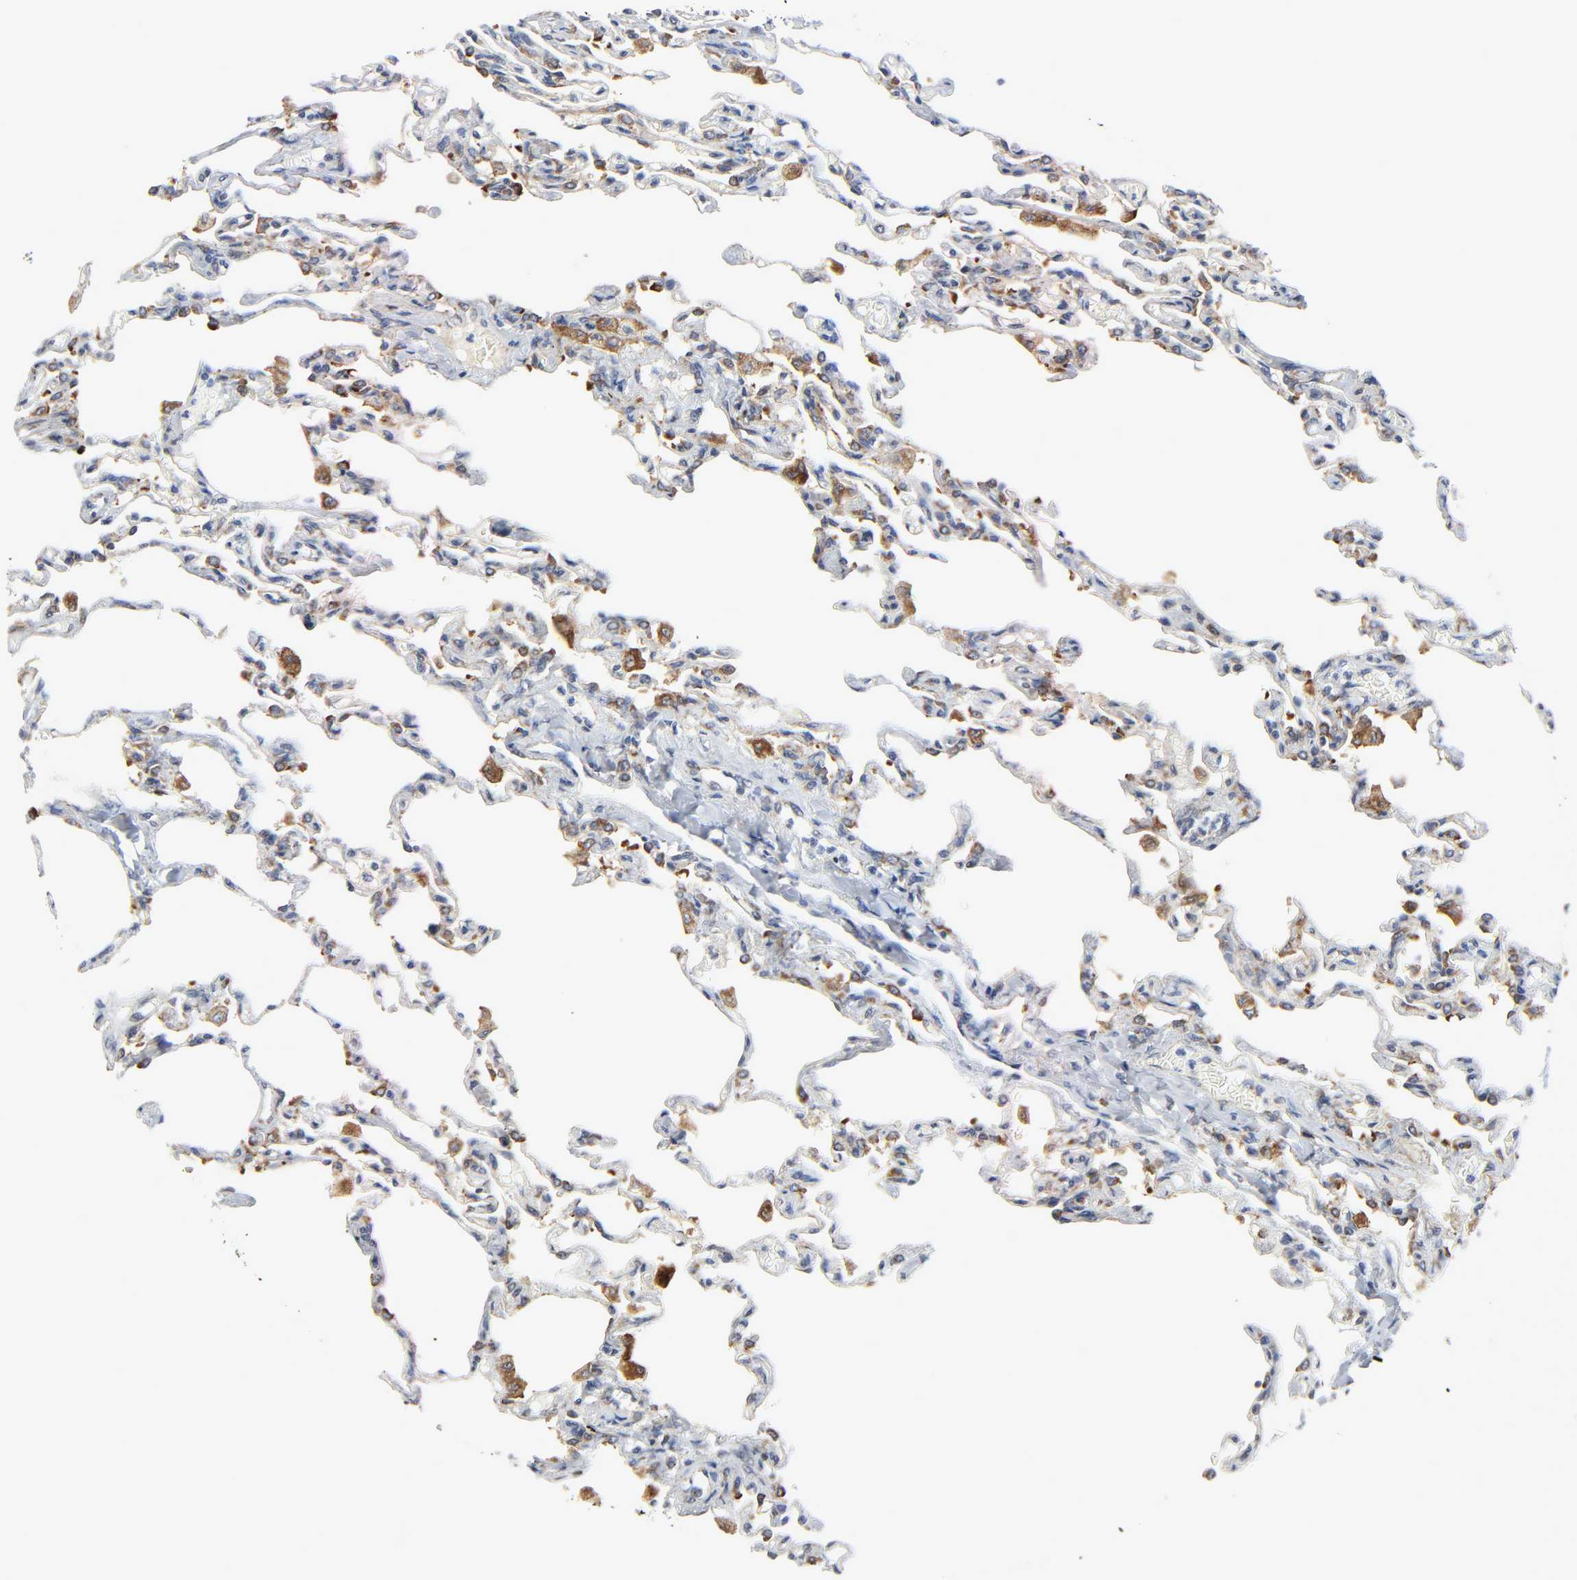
{"staining": {"intensity": "moderate", "quantity": "25%-75%", "location": "cytoplasmic/membranous"}, "tissue": "lung", "cell_type": "Alveolar cells", "image_type": "normal", "snomed": [{"axis": "morphology", "description": "Normal tissue, NOS"}, {"axis": "topography", "description": "Lung"}], "caption": "This is a photomicrograph of immunohistochemistry staining of benign lung, which shows moderate expression in the cytoplasmic/membranous of alveolar cells.", "gene": "BAX", "patient": {"sex": "male", "age": 21}}